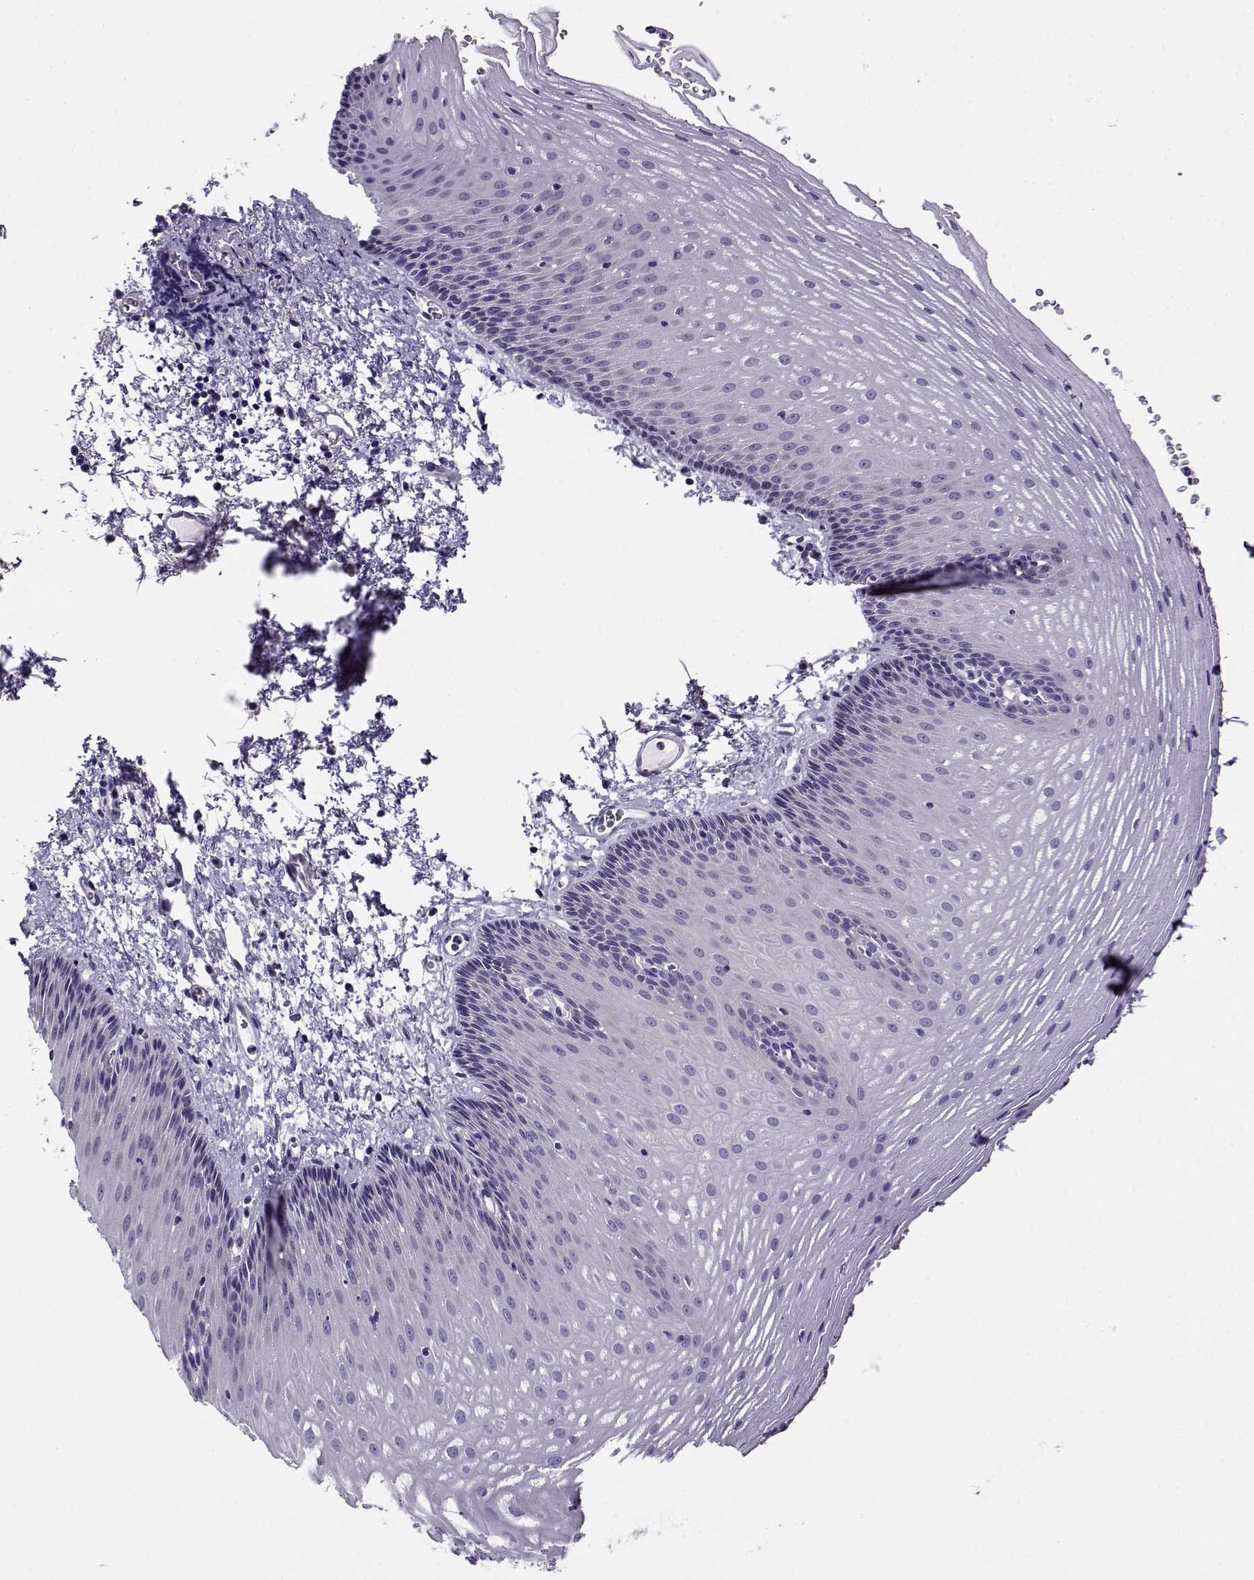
{"staining": {"intensity": "negative", "quantity": "none", "location": "none"}, "tissue": "esophagus", "cell_type": "Squamous epithelial cells", "image_type": "normal", "snomed": [{"axis": "morphology", "description": "Normal tissue, NOS"}, {"axis": "topography", "description": "Esophagus"}], "caption": "This is an IHC micrograph of normal esophagus. There is no expression in squamous epithelial cells.", "gene": "FEZF1", "patient": {"sex": "male", "age": 76}}